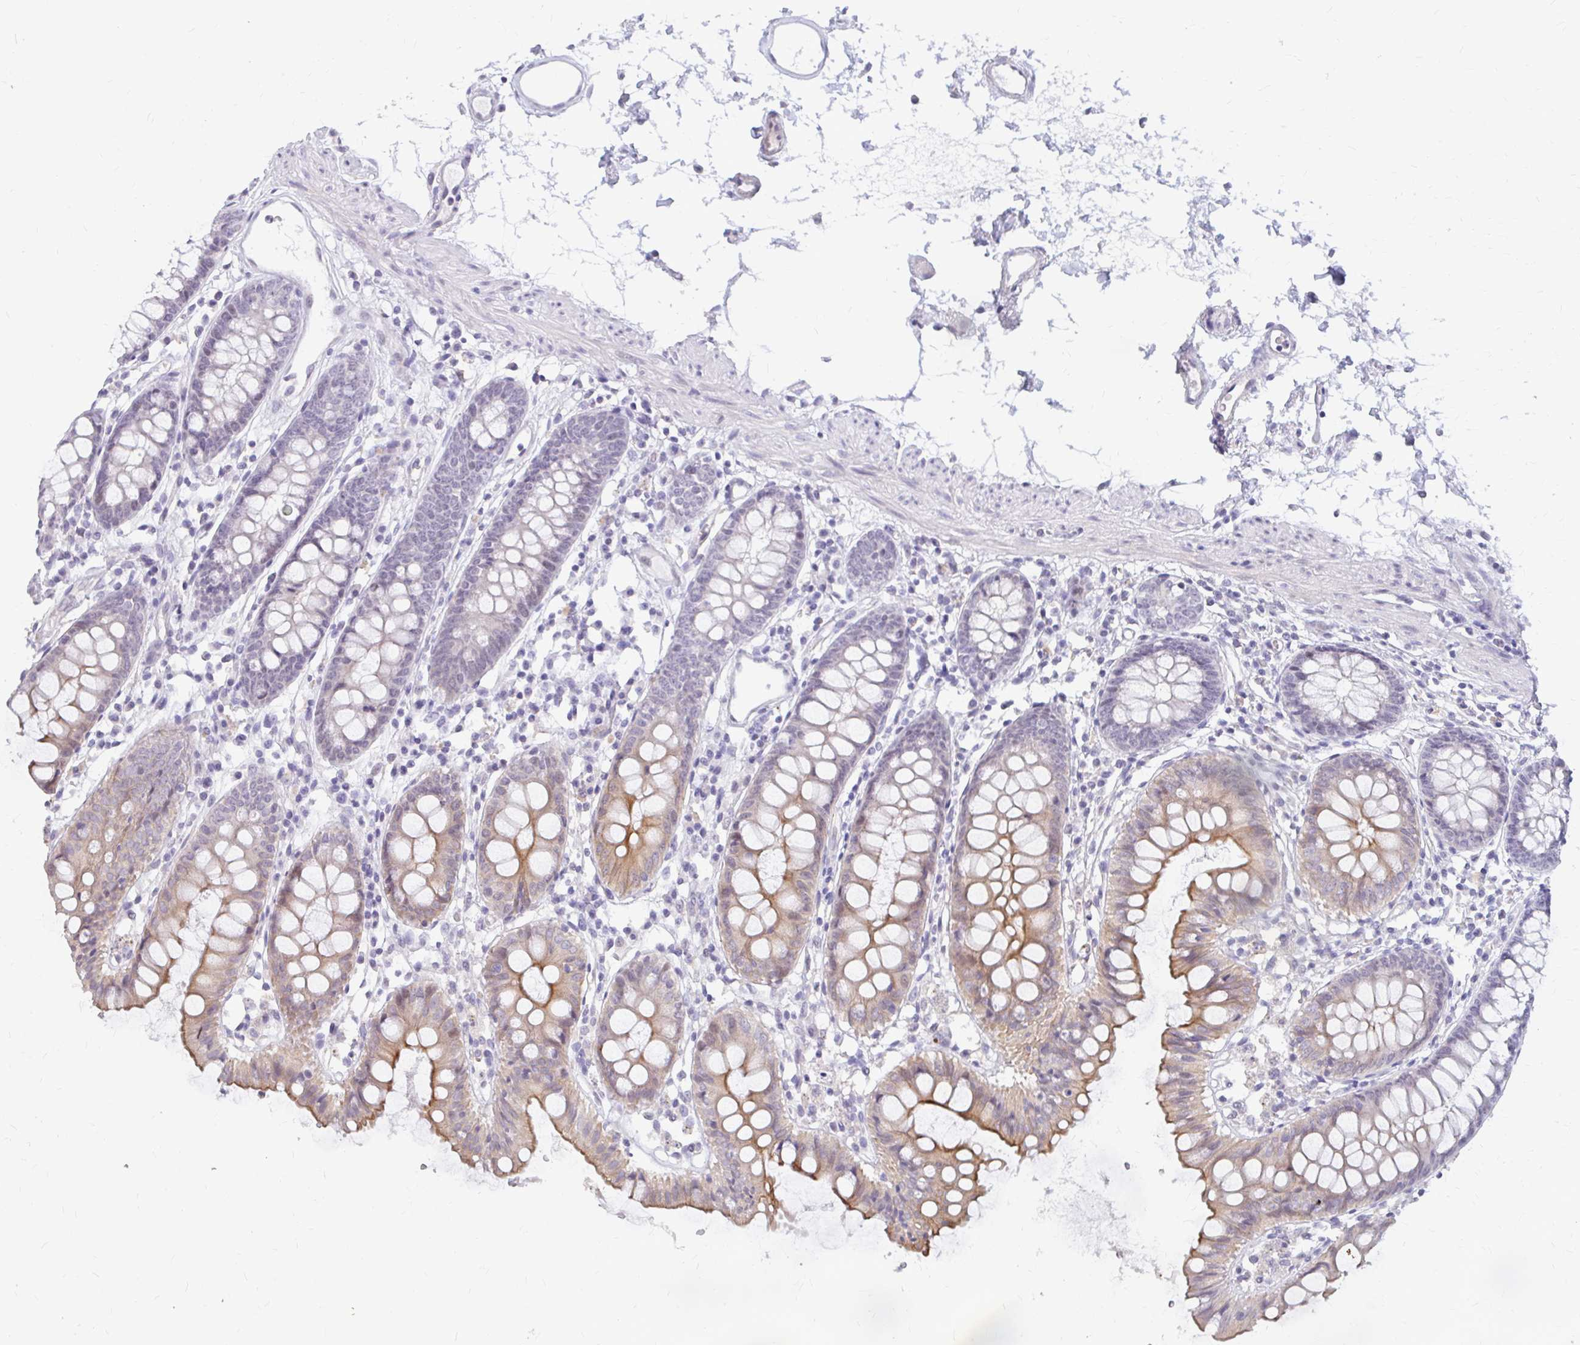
{"staining": {"intensity": "negative", "quantity": "none", "location": "none"}, "tissue": "colon", "cell_type": "Endothelial cells", "image_type": "normal", "snomed": [{"axis": "morphology", "description": "Normal tissue, NOS"}, {"axis": "topography", "description": "Colon"}], "caption": "High magnification brightfield microscopy of normal colon stained with DAB (3,3'-diaminobenzidine) (brown) and counterstained with hematoxylin (blue): endothelial cells show no significant positivity. (DAB immunohistochemistry with hematoxylin counter stain).", "gene": "RGS16", "patient": {"sex": "female", "age": 84}}